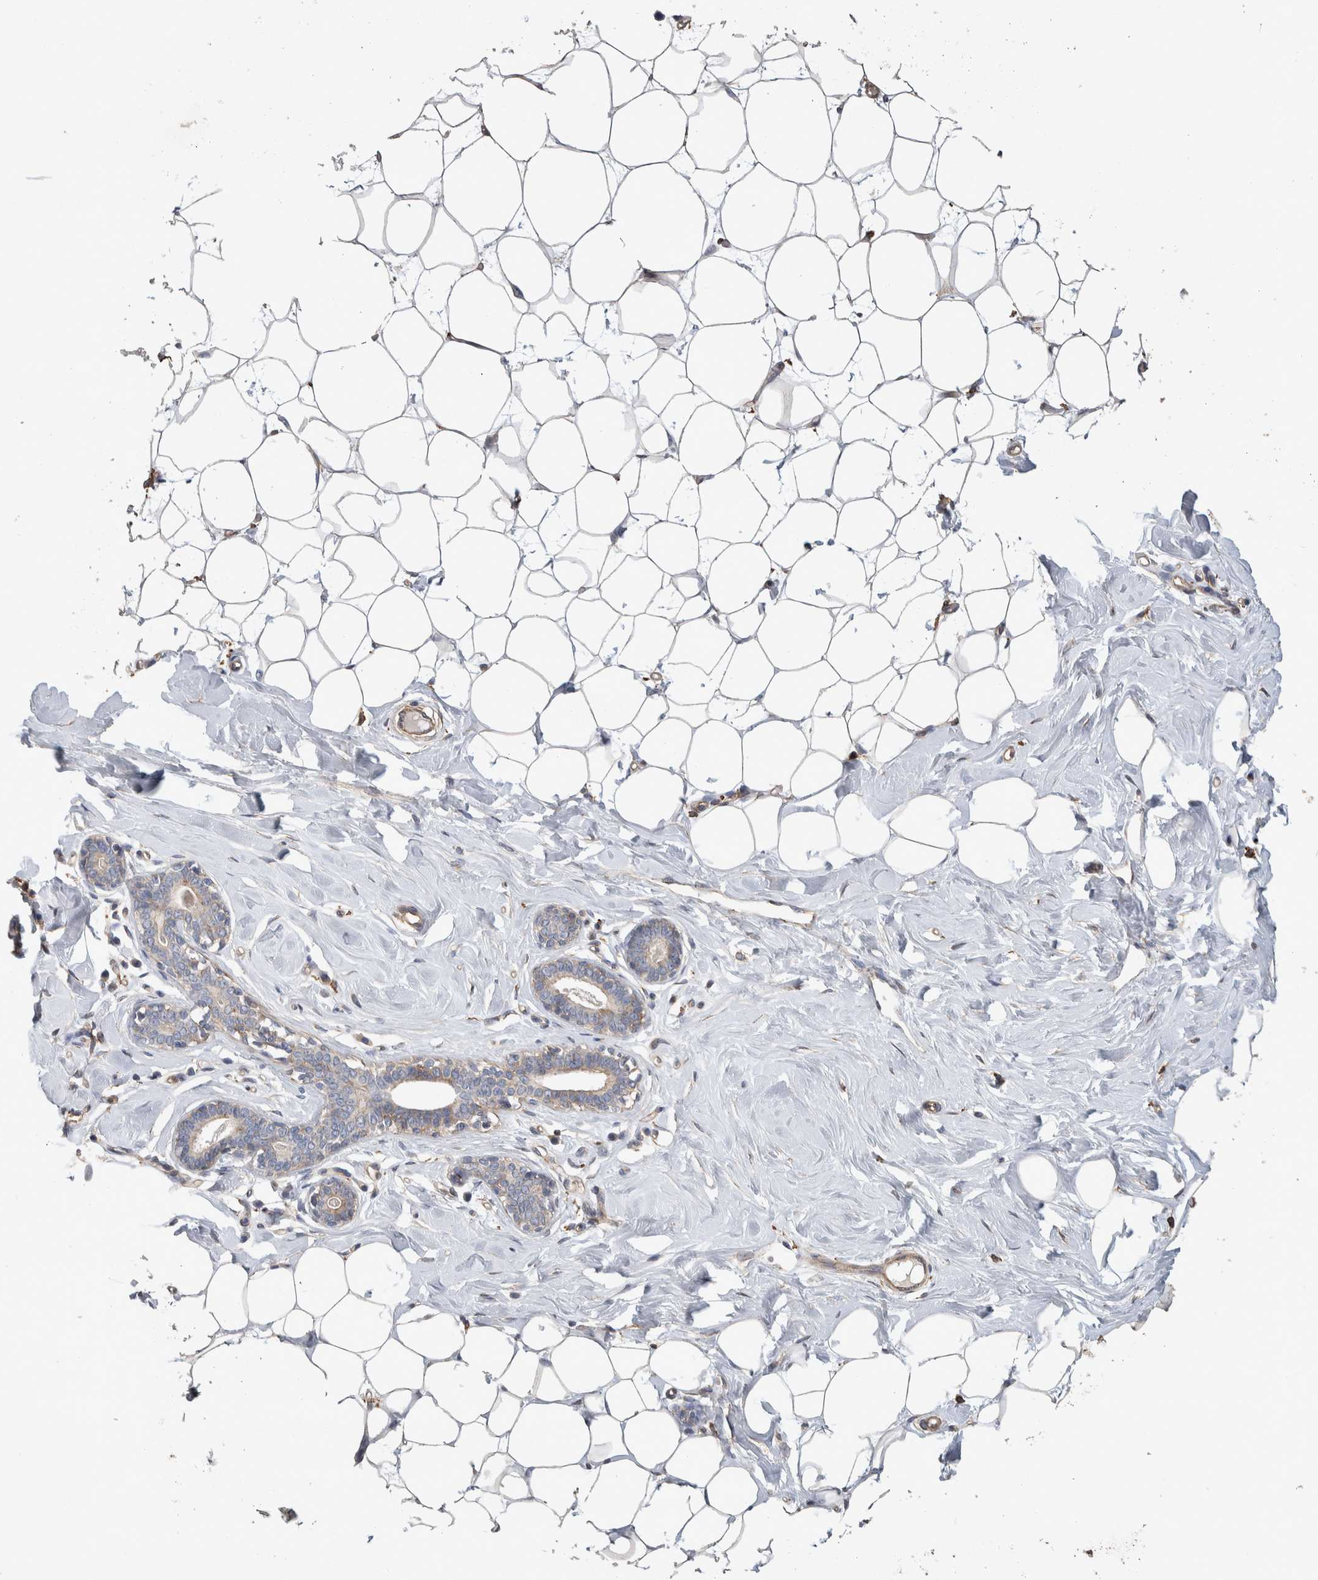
{"staining": {"intensity": "negative", "quantity": "none", "location": "none"}, "tissue": "breast", "cell_type": "Adipocytes", "image_type": "normal", "snomed": [{"axis": "morphology", "description": "Normal tissue, NOS"}, {"axis": "topography", "description": "Breast"}], "caption": "Adipocytes are negative for brown protein staining in benign breast. (Brightfield microscopy of DAB (3,3'-diaminobenzidine) IHC at high magnification).", "gene": "GCNA", "patient": {"sex": "female", "age": 23}}